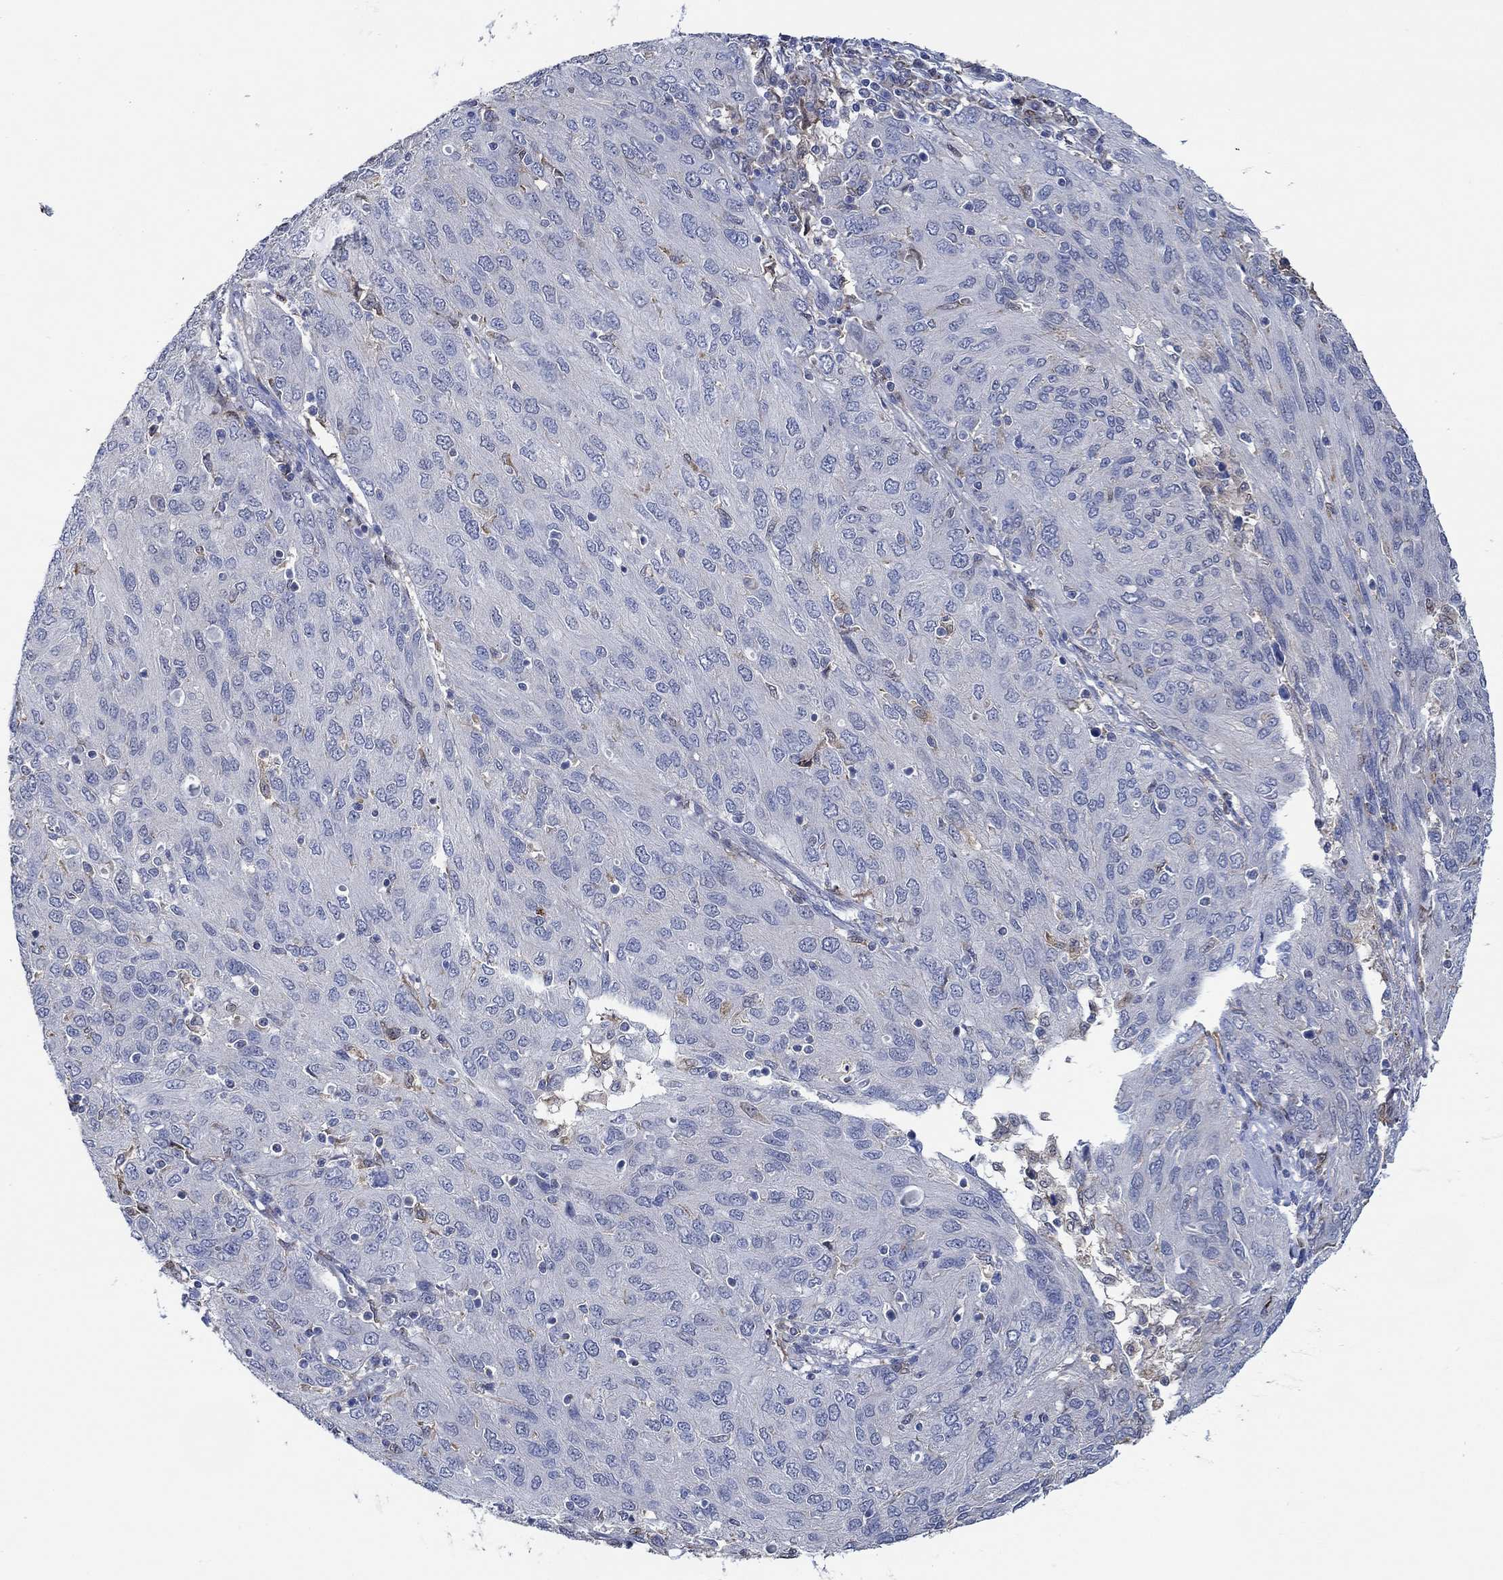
{"staining": {"intensity": "negative", "quantity": "none", "location": "none"}, "tissue": "ovarian cancer", "cell_type": "Tumor cells", "image_type": "cancer", "snomed": [{"axis": "morphology", "description": "Carcinoma, endometroid"}, {"axis": "topography", "description": "Ovary"}], "caption": "Immunohistochemical staining of ovarian endometroid carcinoma shows no significant staining in tumor cells.", "gene": "MPP1", "patient": {"sex": "female", "age": 50}}